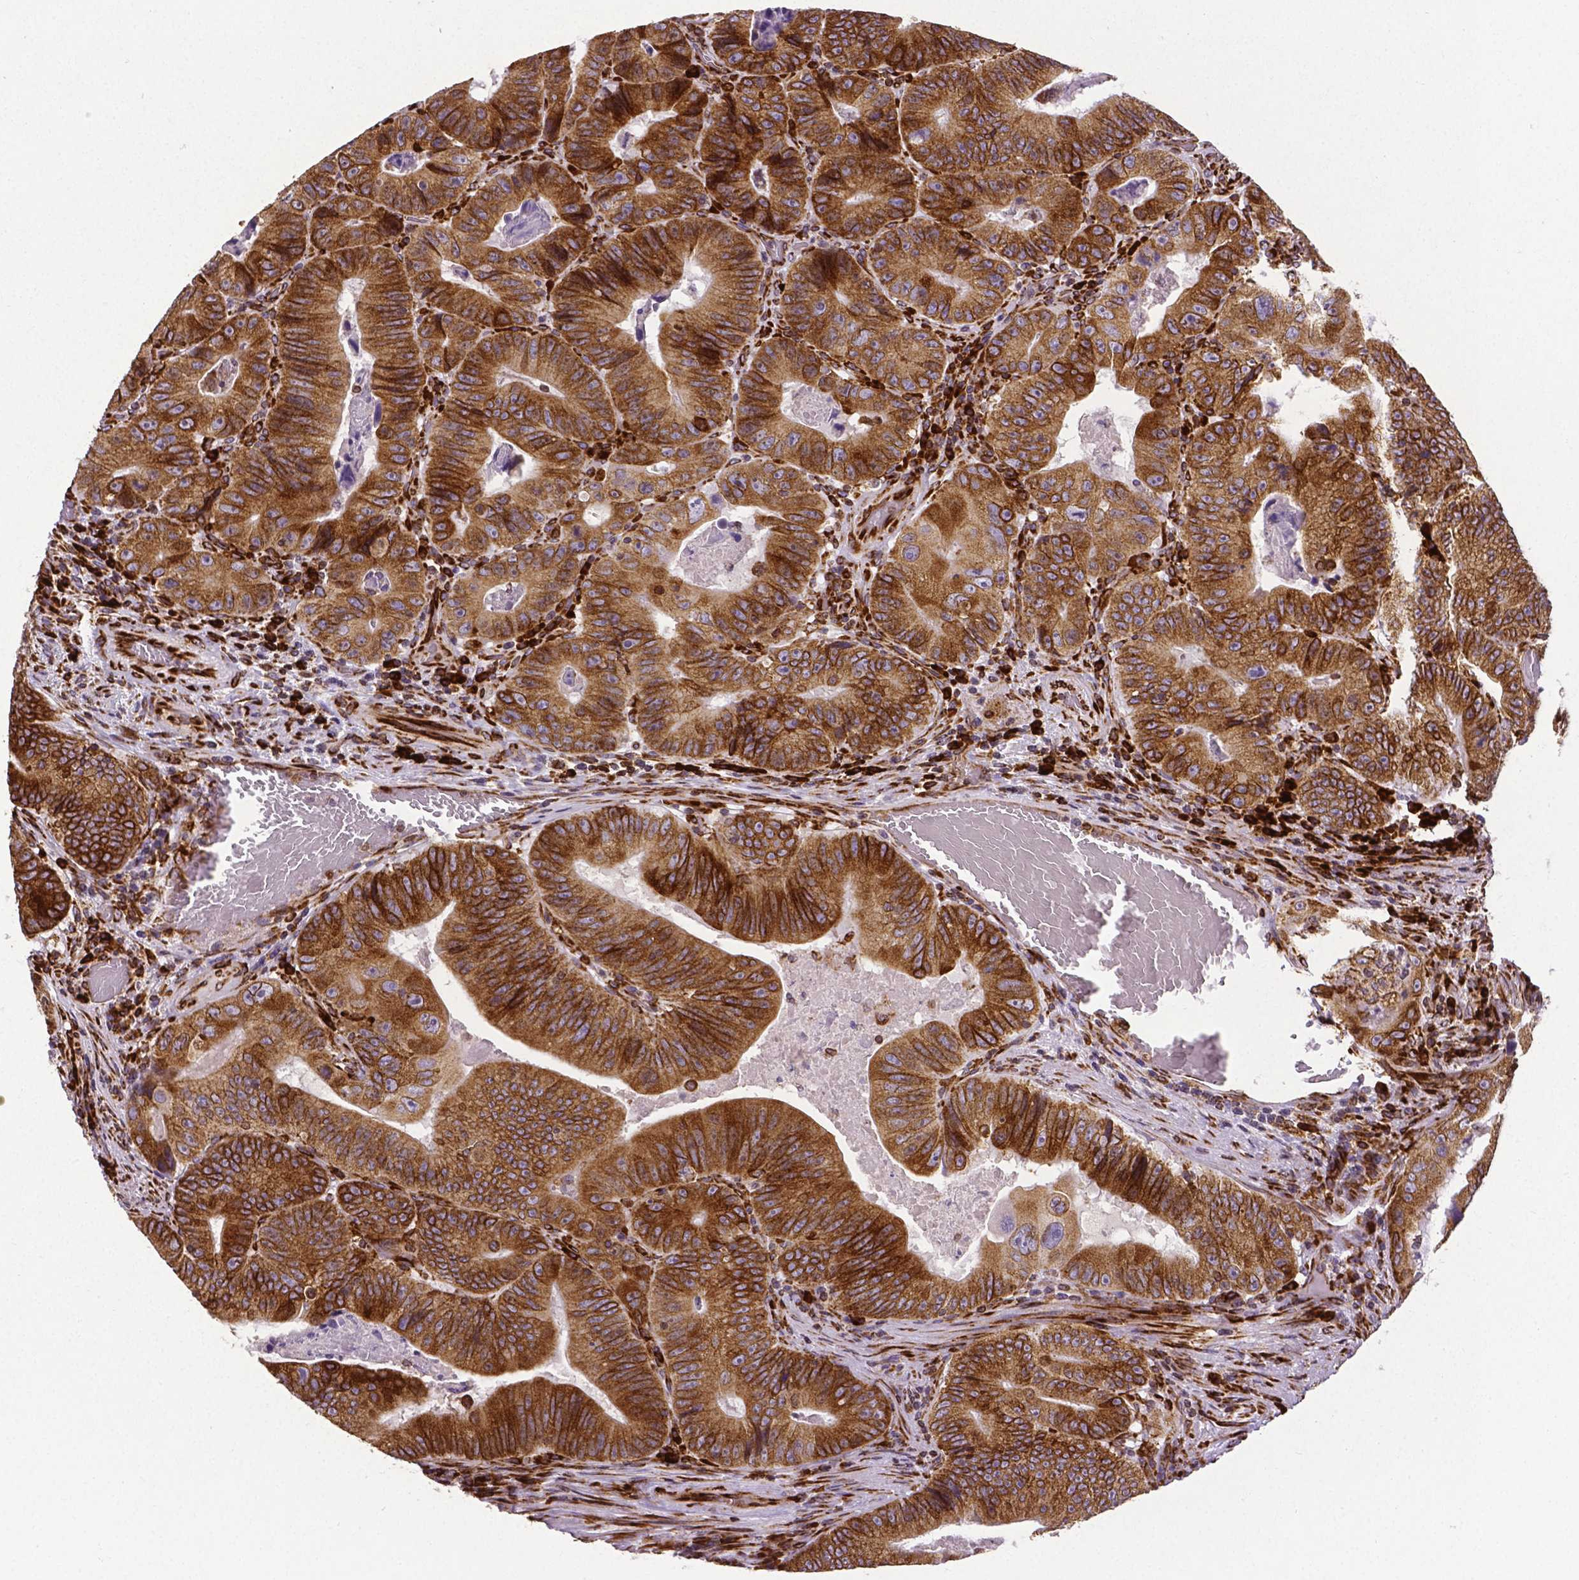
{"staining": {"intensity": "strong", "quantity": ">75%", "location": "cytoplasmic/membranous"}, "tissue": "colorectal cancer", "cell_type": "Tumor cells", "image_type": "cancer", "snomed": [{"axis": "morphology", "description": "Adenocarcinoma, NOS"}, {"axis": "topography", "description": "Colon"}], "caption": "Adenocarcinoma (colorectal) tissue reveals strong cytoplasmic/membranous staining in about >75% of tumor cells", "gene": "MTDH", "patient": {"sex": "female", "age": 86}}